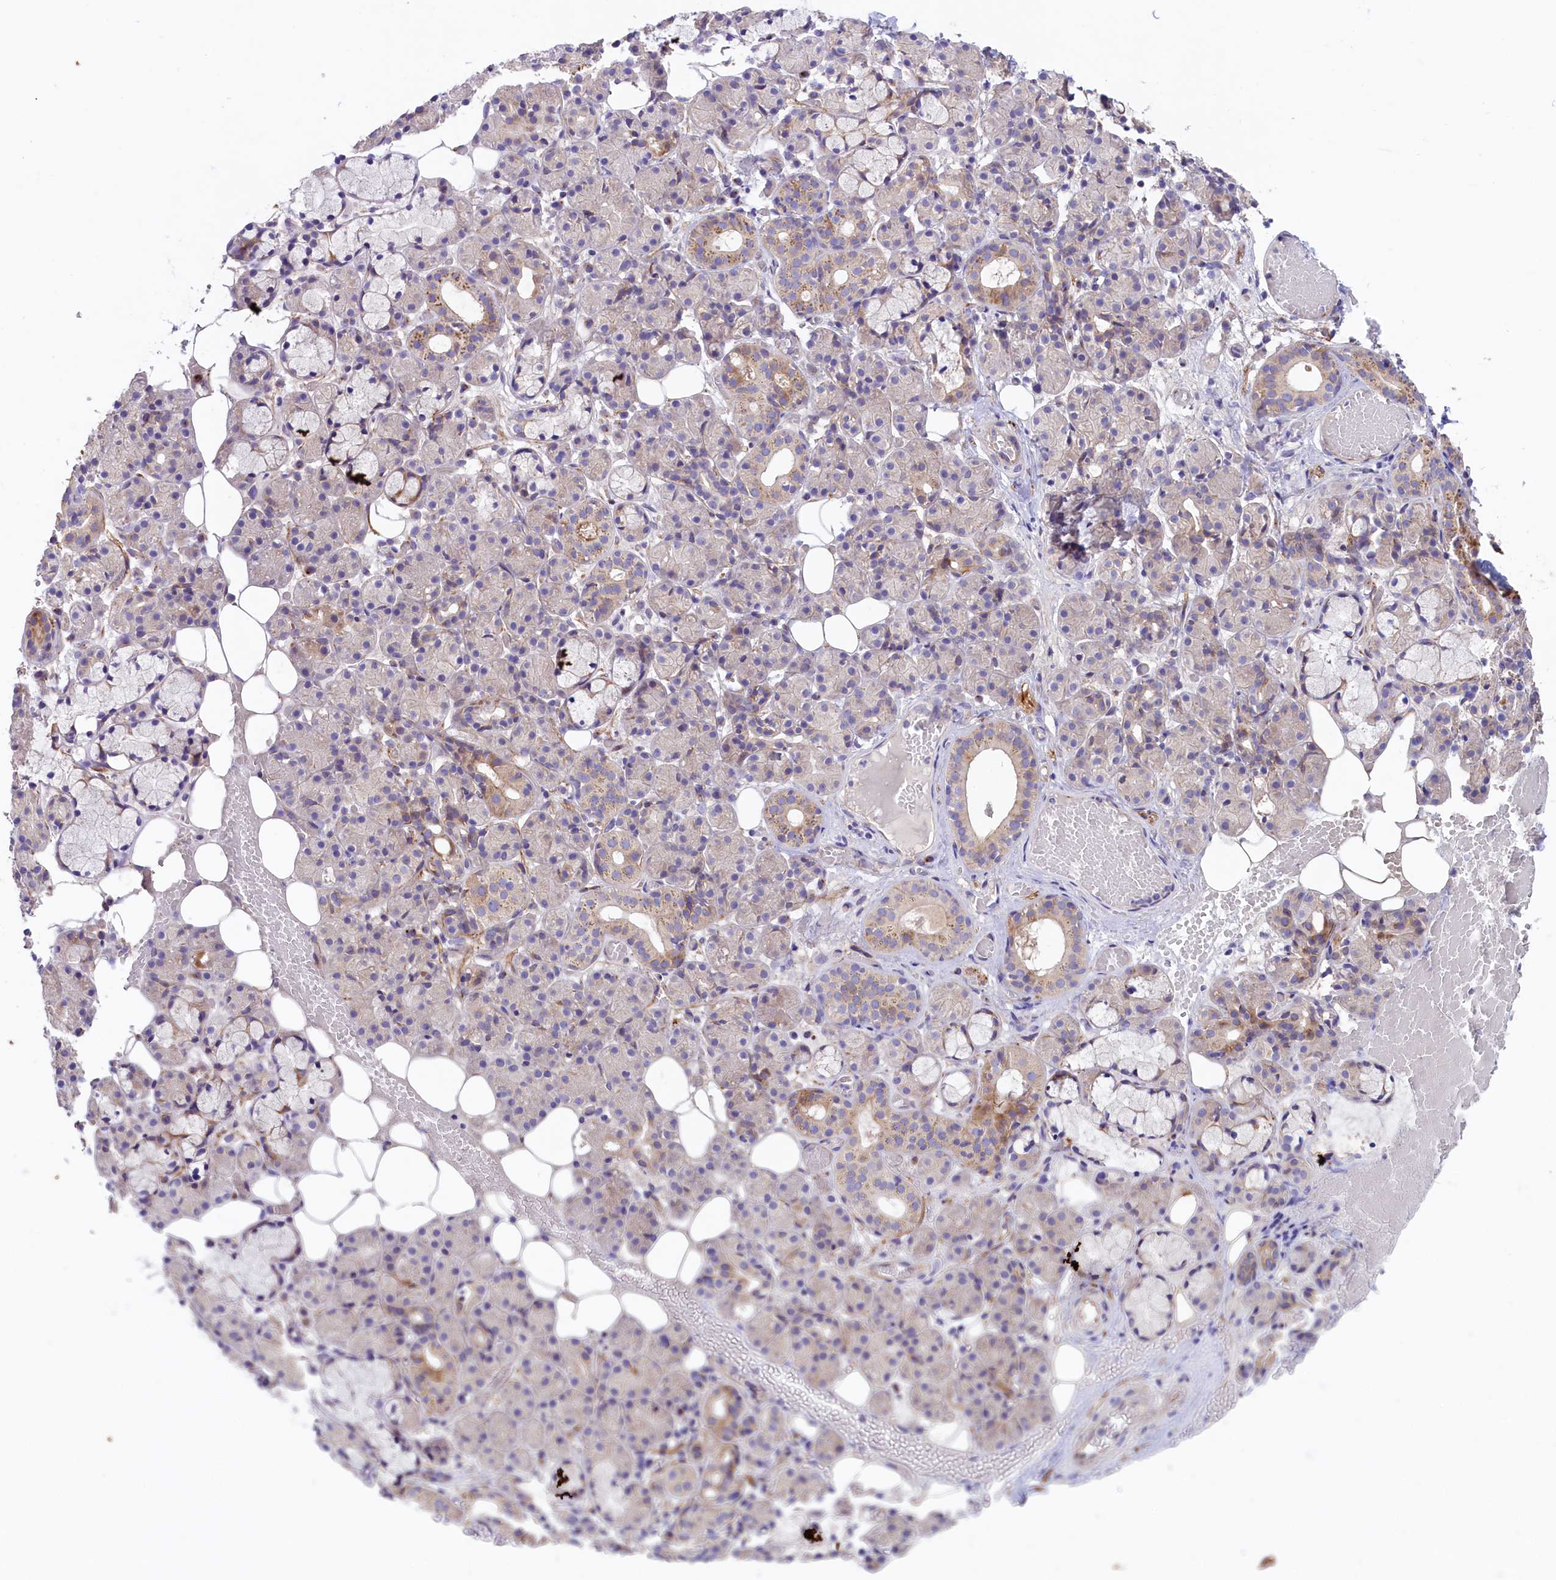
{"staining": {"intensity": "moderate", "quantity": "<25%", "location": "cytoplasmic/membranous"}, "tissue": "salivary gland", "cell_type": "Glandular cells", "image_type": "normal", "snomed": [{"axis": "morphology", "description": "Normal tissue, NOS"}, {"axis": "topography", "description": "Salivary gland"}], "caption": "Glandular cells display low levels of moderate cytoplasmic/membranous positivity in approximately <25% of cells in unremarkable human salivary gland. (brown staining indicates protein expression, while blue staining denotes nuclei).", "gene": "CD99L2", "patient": {"sex": "male", "age": 63}}